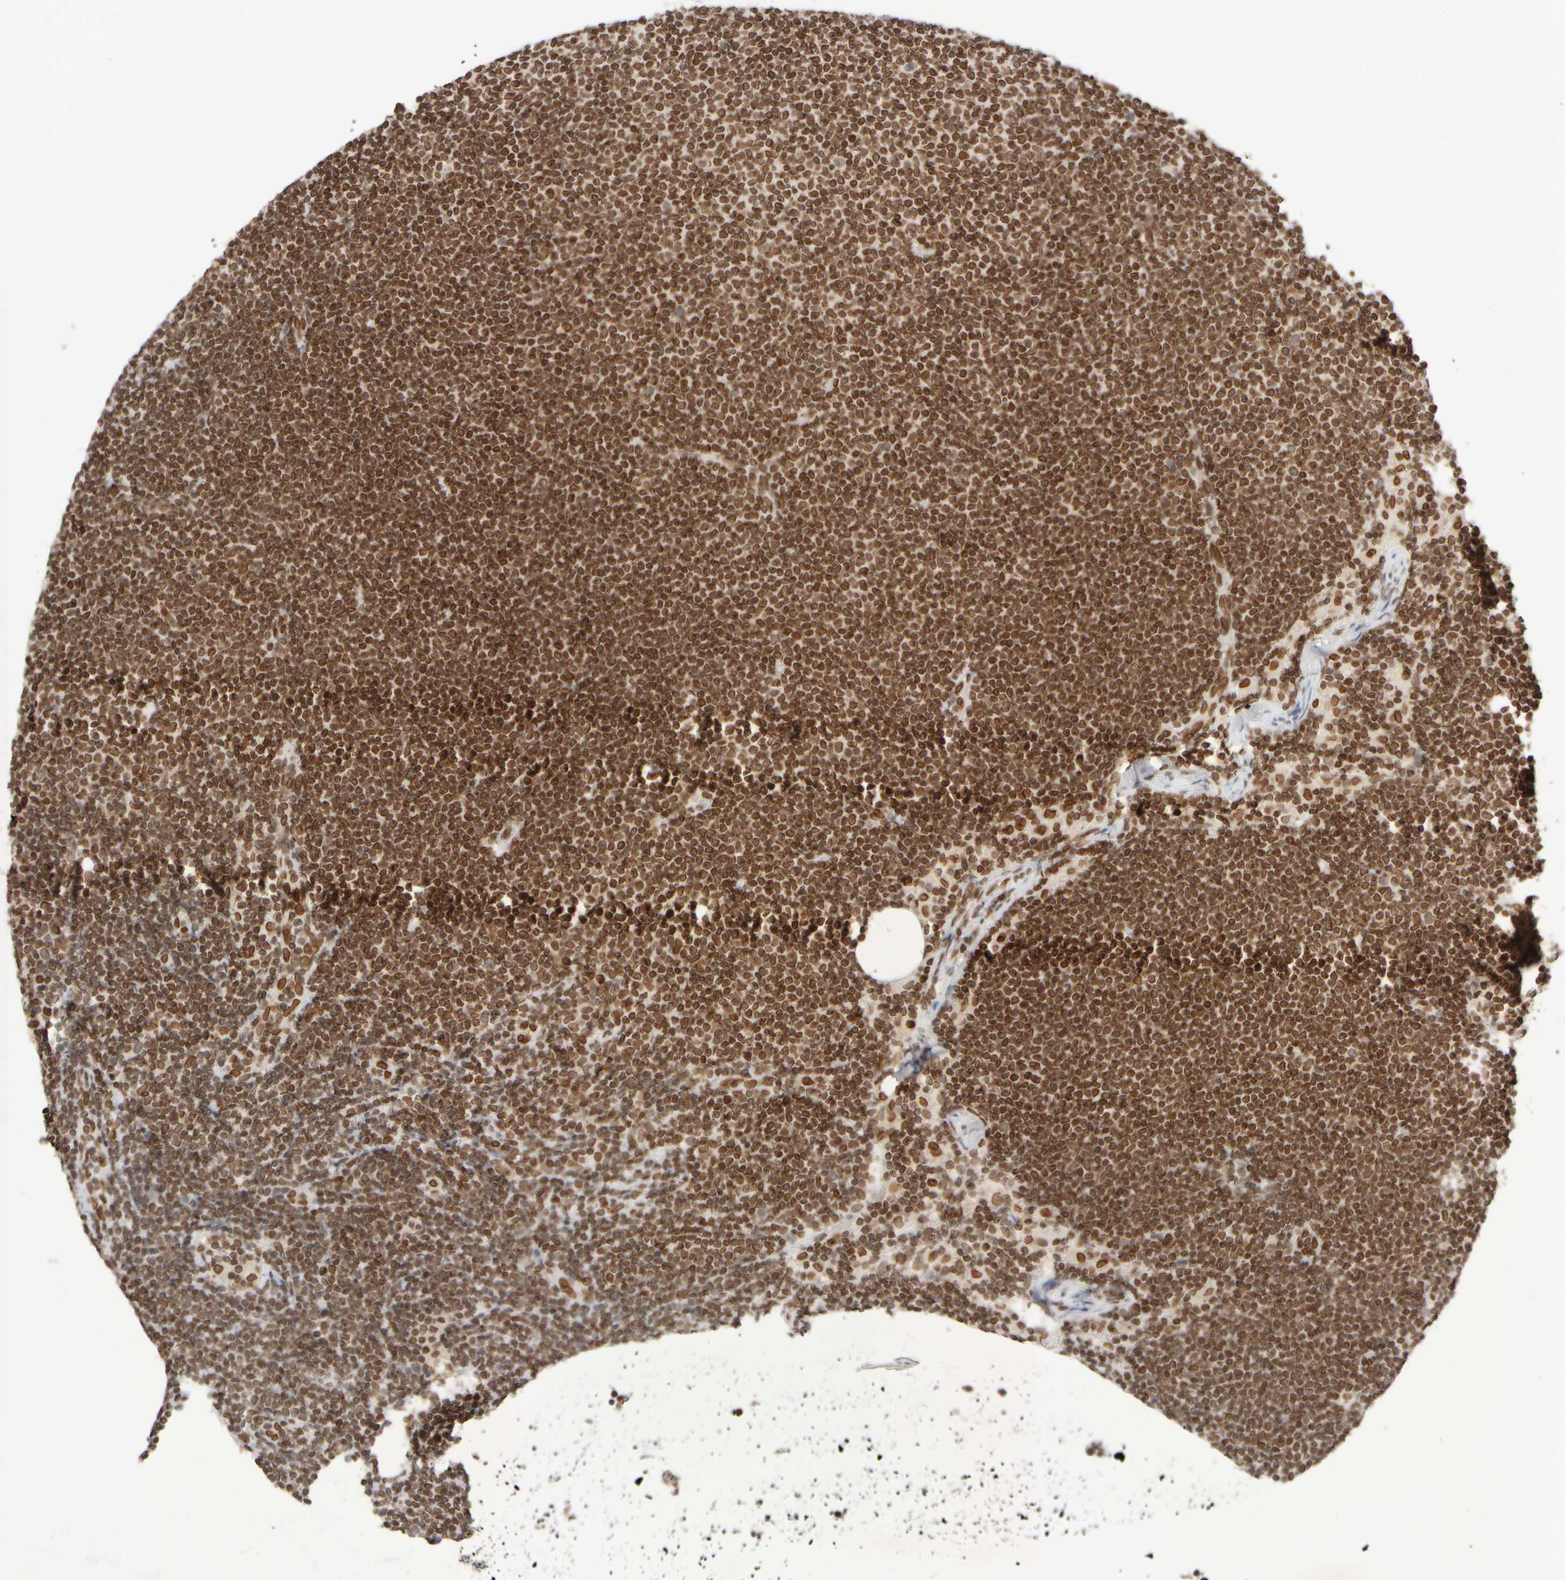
{"staining": {"intensity": "strong", "quantity": ">75%", "location": "cytoplasmic/membranous,nuclear"}, "tissue": "lymphoma", "cell_type": "Tumor cells", "image_type": "cancer", "snomed": [{"axis": "morphology", "description": "Malignant lymphoma, non-Hodgkin's type, Low grade"}, {"axis": "topography", "description": "Lymph node"}], "caption": "Malignant lymphoma, non-Hodgkin's type (low-grade) tissue displays strong cytoplasmic/membranous and nuclear positivity in about >75% of tumor cells", "gene": "ZC3HC1", "patient": {"sex": "female", "age": 53}}